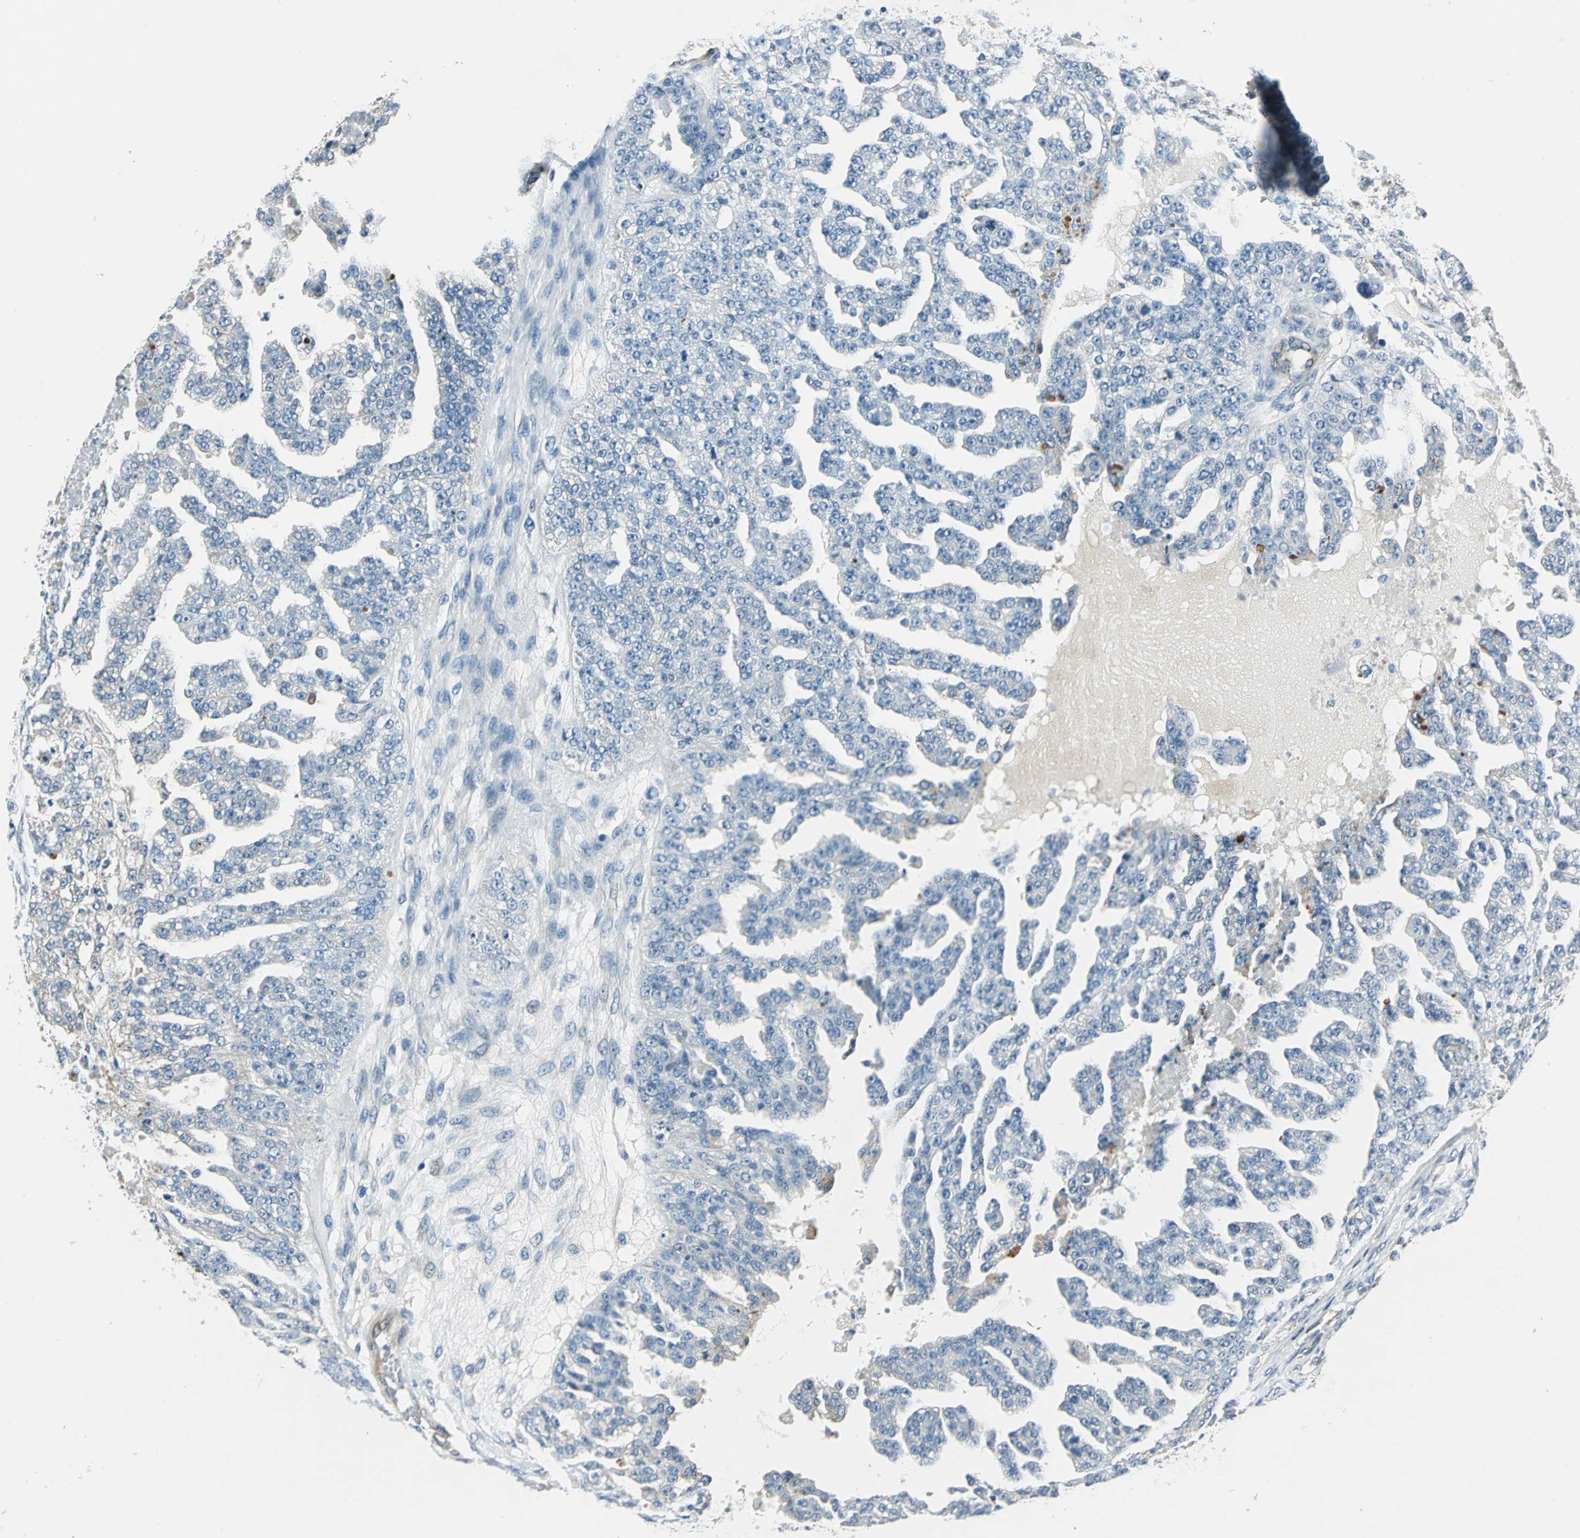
{"staining": {"intensity": "weak", "quantity": "<25%", "location": "cytoplasmic/membranous"}, "tissue": "ovarian cancer", "cell_type": "Tumor cells", "image_type": "cancer", "snomed": [{"axis": "morphology", "description": "Carcinoma, NOS"}, {"axis": "topography", "description": "Soft tissue"}, {"axis": "topography", "description": "Ovary"}], "caption": "An IHC micrograph of ovarian carcinoma is shown. There is no staining in tumor cells of ovarian carcinoma.", "gene": "CDC42EP1", "patient": {"sex": "female", "age": 54}}